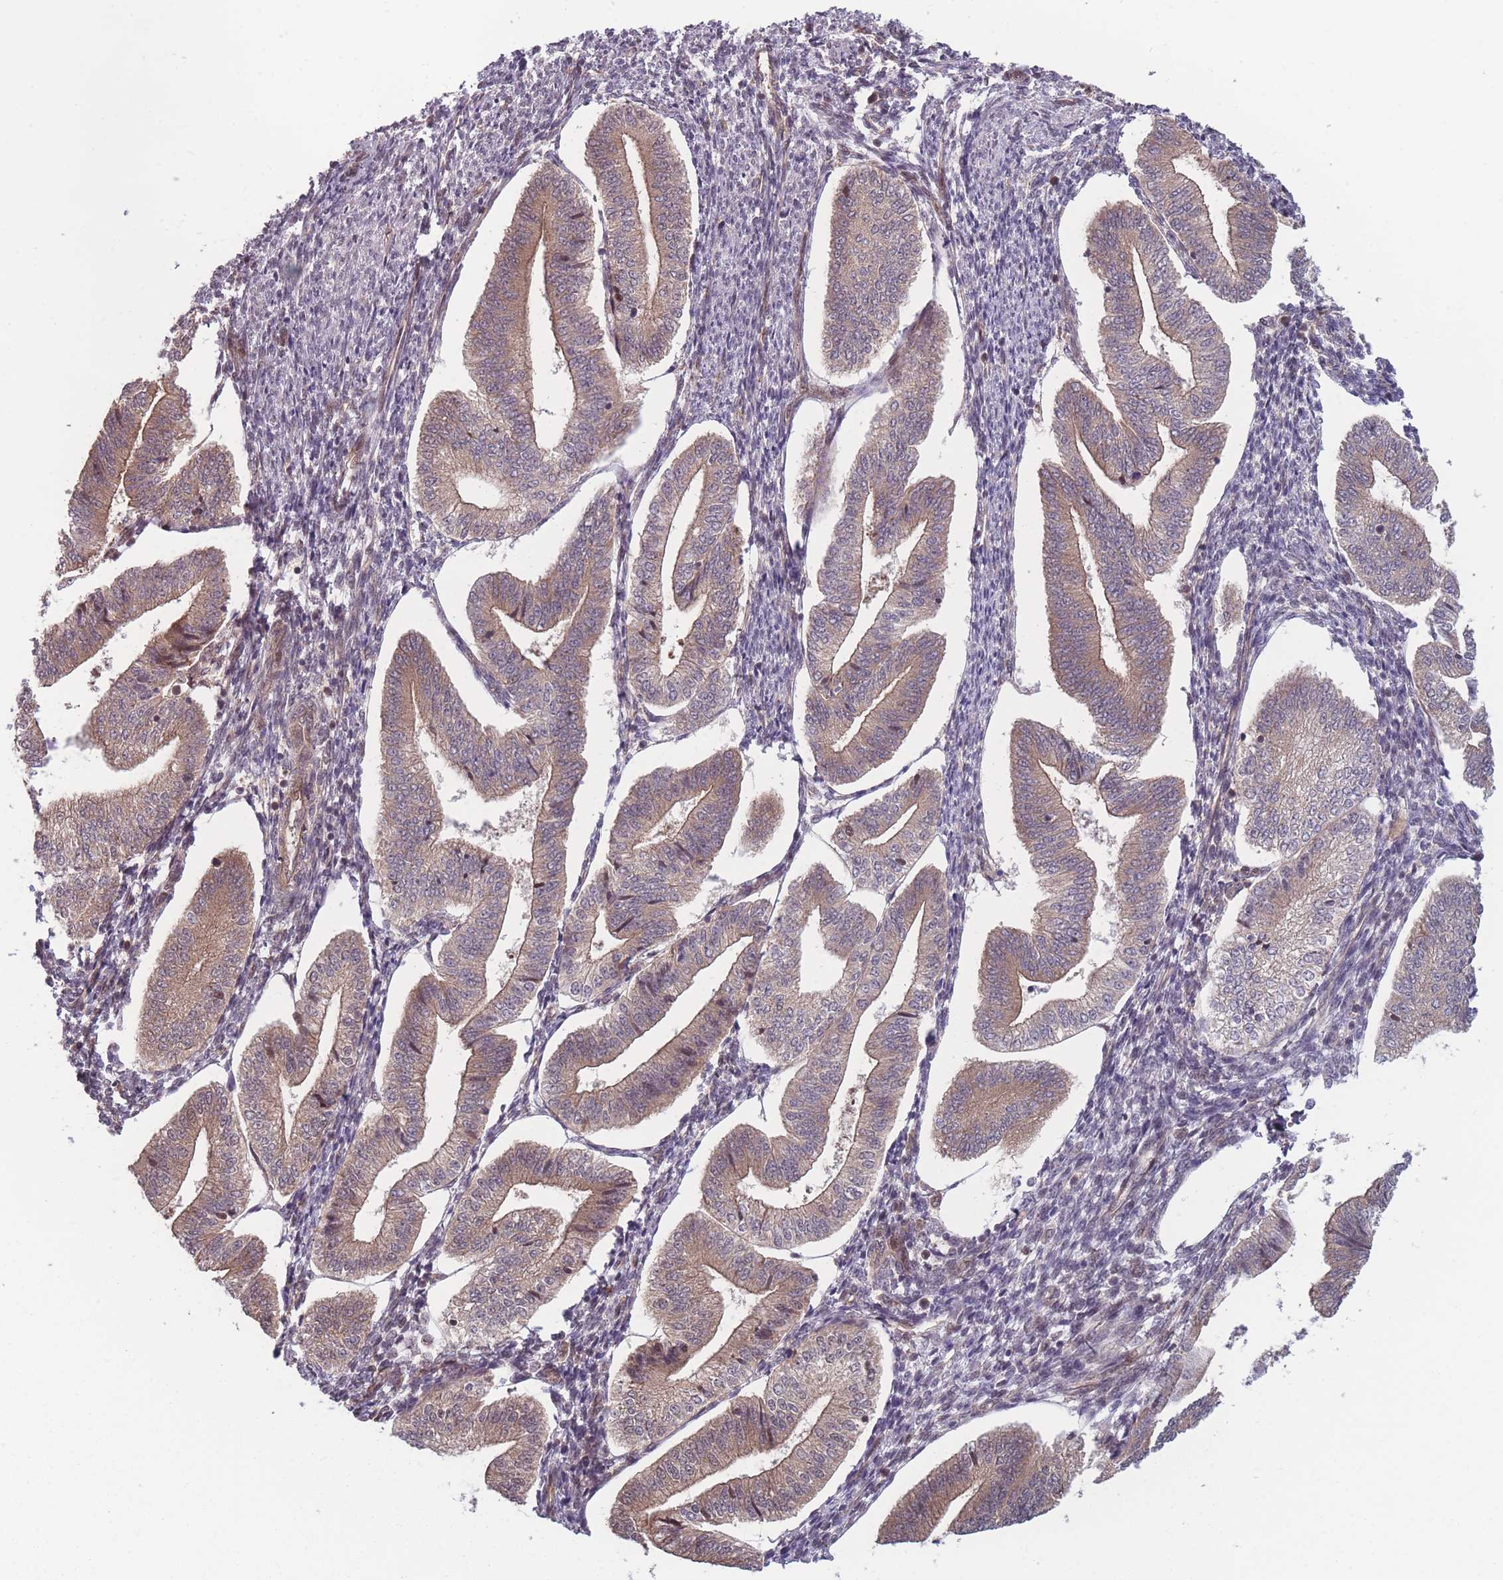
{"staining": {"intensity": "moderate", "quantity": "25%-75%", "location": "cytoplasmic/membranous,nuclear"}, "tissue": "endometrium", "cell_type": "Cells in endometrial stroma", "image_type": "normal", "snomed": [{"axis": "morphology", "description": "Normal tissue, NOS"}, {"axis": "topography", "description": "Endometrium"}], "caption": "High-power microscopy captured an IHC image of benign endometrium, revealing moderate cytoplasmic/membranous,nuclear expression in about 25%-75% of cells in endometrial stroma. (Stains: DAB (3,3'-diaminobenzidine) in brown, nuclei in blue, Microscopy: brightfield microscopy at high magnification).", "gene": "RPS18", "patient": {"sex": "female", "age": 34}}